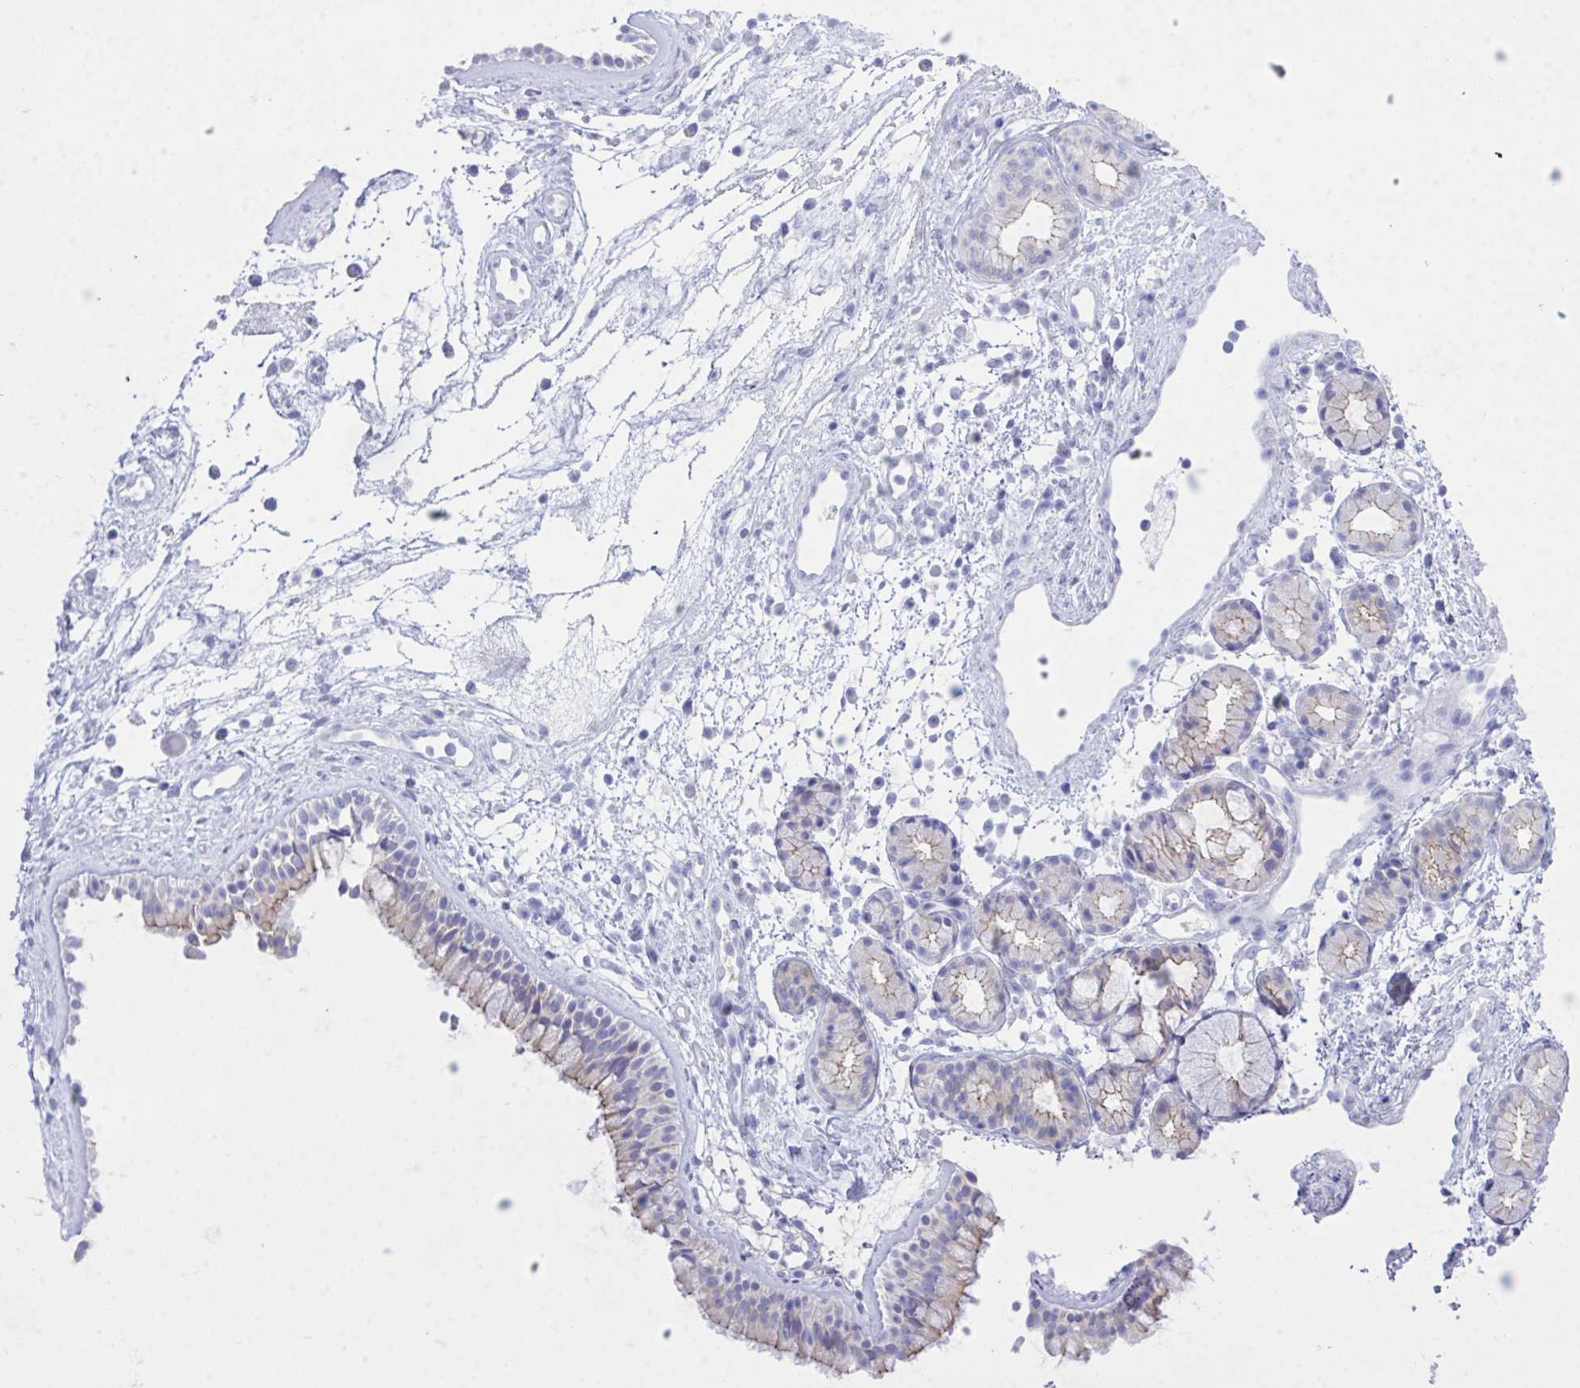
{"staining": {"intensity": "weak", "quantity": "<25%", "location": "cytoplasmic/membranous"}, "tissue": "nasopharynx", "cell_type": "Respiratory epithelial cells", "image_type": "normal", "snomed": [{"axis": "morphology", "description": "Normal tissue, NOS"}, {"axis": "topography", "description": "Nasopharynx"}], "caption": "This photomicrograph is of benign nasopharynx stained with immunohistochemistry to label a protein in brown with the nuclei are counter-stained blue. There is no expression in respiratory epithelial cells. (DAB immunohistochemistry (IHC), high magnification).", "gene": "GLB1L2", "patient": {"sex": "female", "age": 70}}